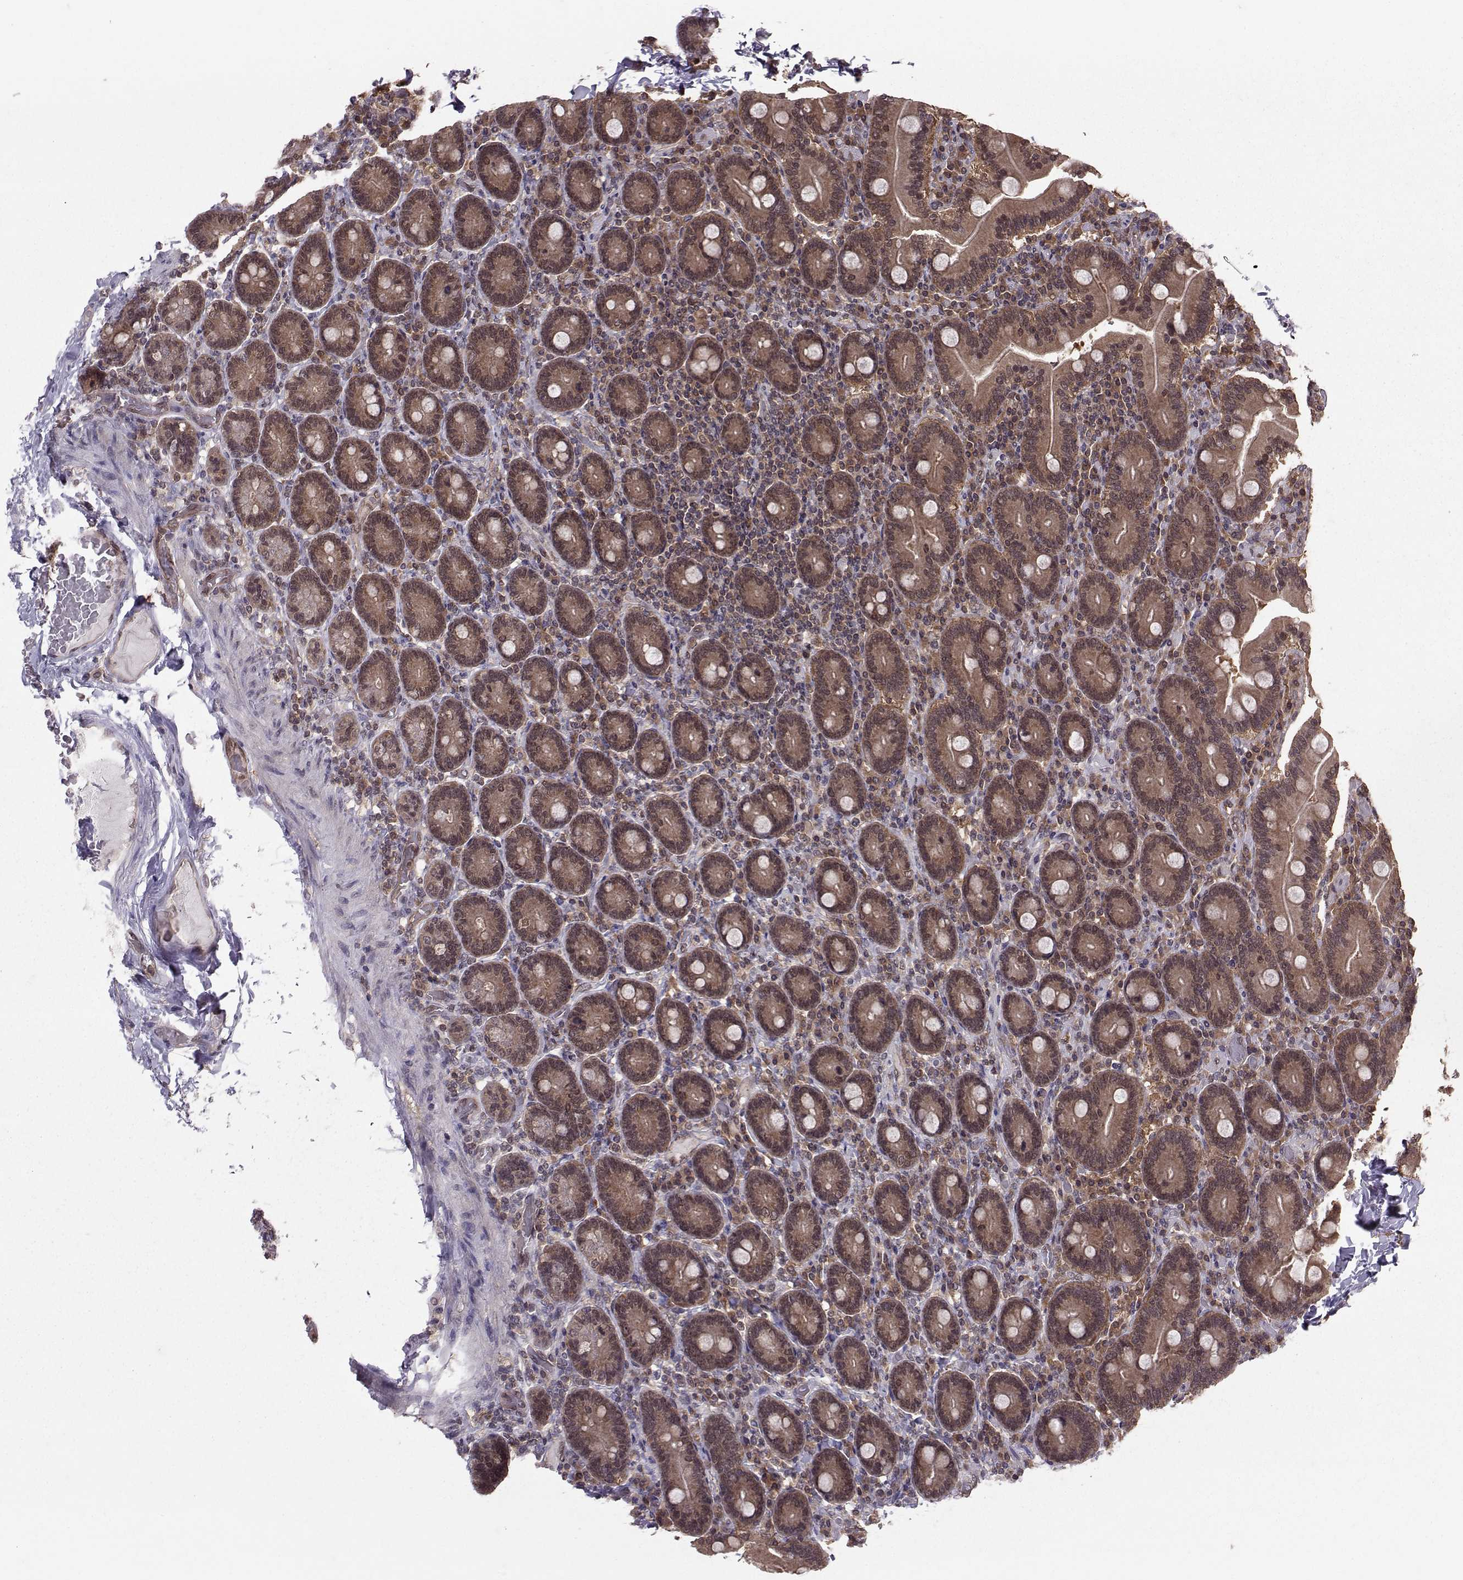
{"staining": {"intensity": "strong", "quantity": "25%-75%", "location": "cytoplasmic/membranous"}, "tissue": "duodenum", "cell_type": "Glandular cells", "image_type": "normal", "snomed": [{"axis": "morphology", "description": "Normal tissue, NOS"}, {"axis": "topography", "description": "Duodenum"}], "caption": "IHC staining of benign duodenum, which exhibits high levels of strong cytoplasmic/membranous expression in about 25%-75% of glandular cells indicating strong cytoplasmic/membranous protein positivity. The staining was performed using DAB (brown) for protein detection and nuclei were counterstained in hematoxylin (blue).", "gene": "PPP2R2A", "patient": {"sex": "female", "age": 62}}